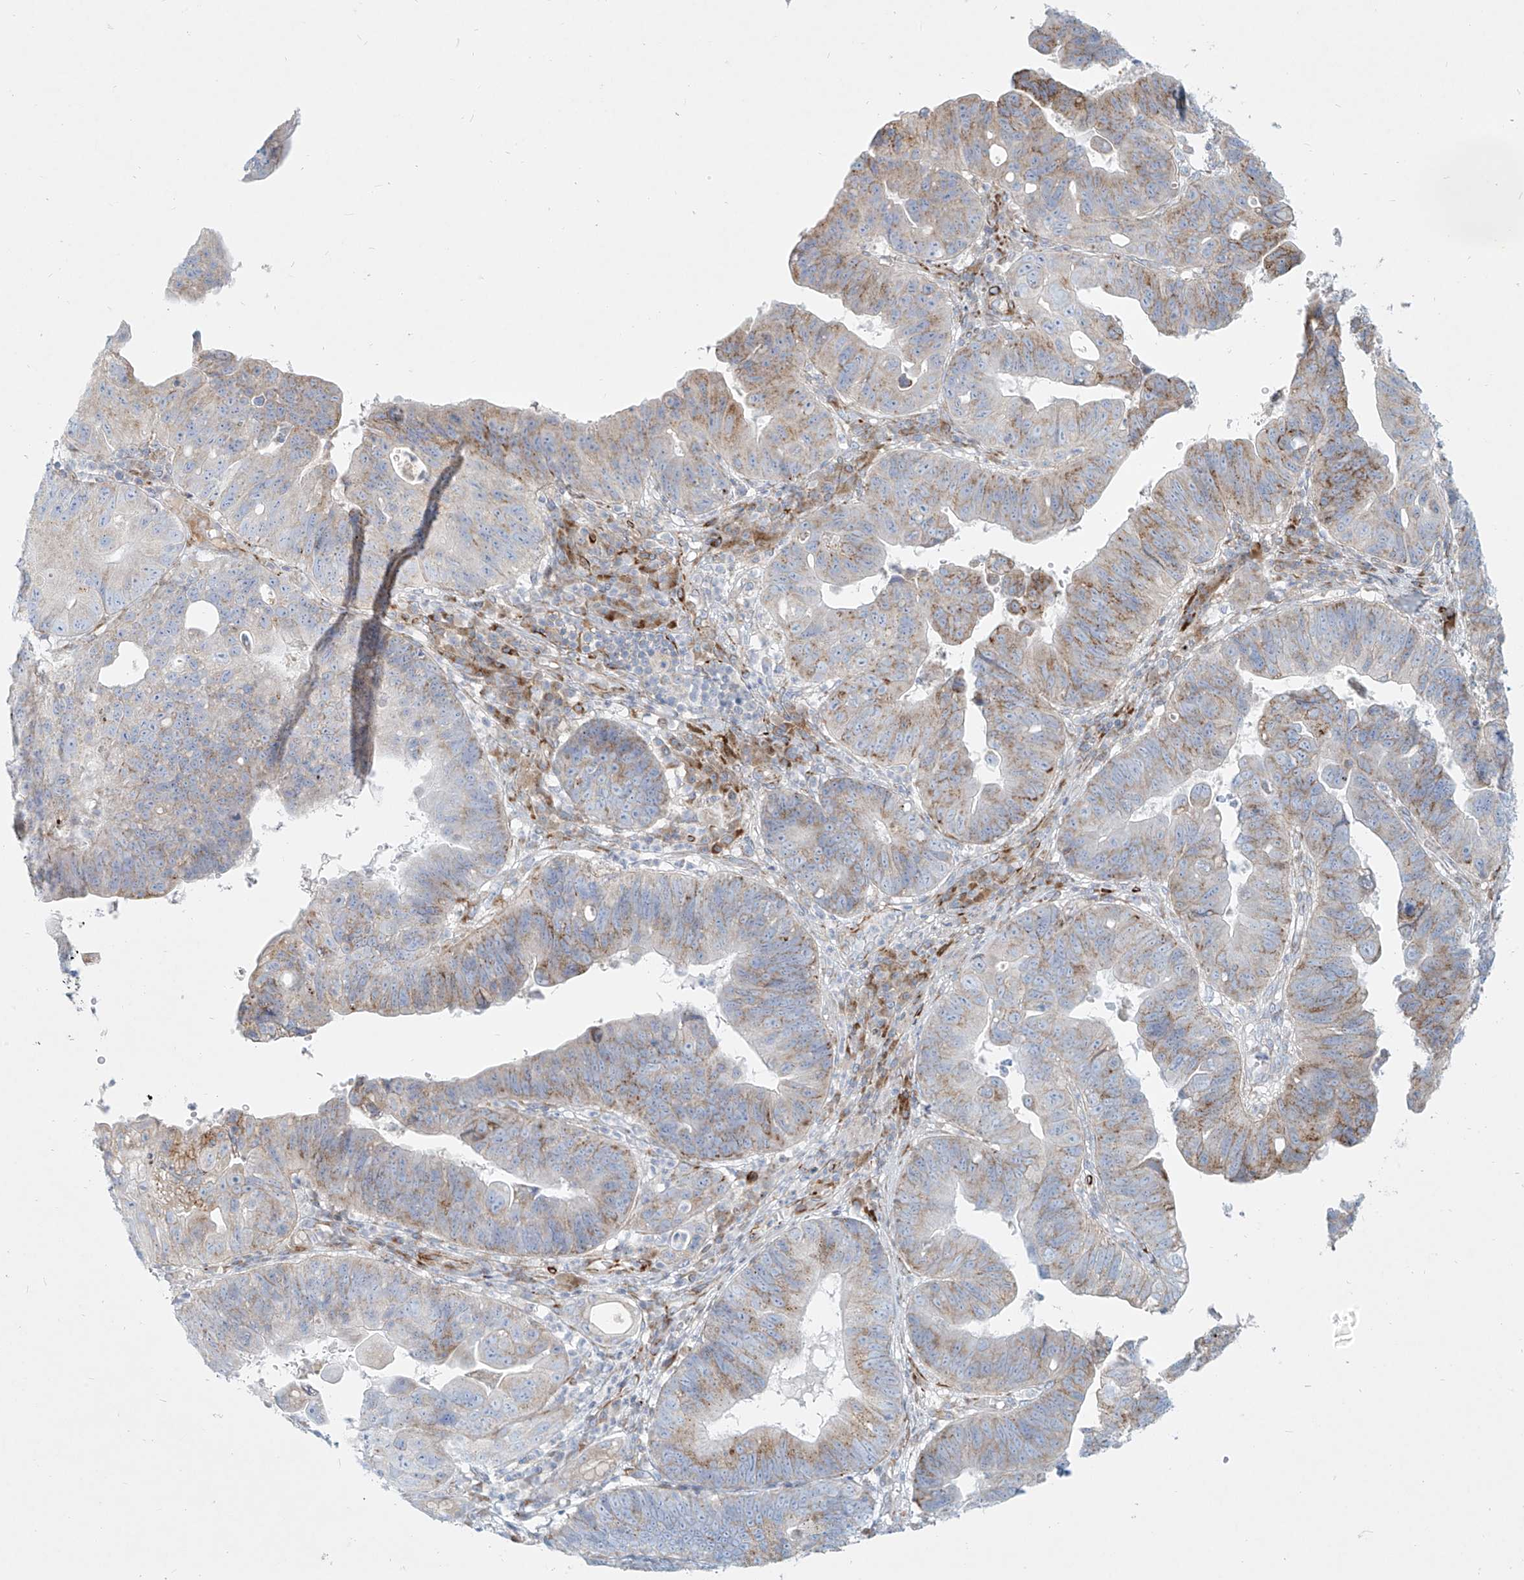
{"staining": {"intensity": "moderate", "quantity": "25%-75%", "location": "cytoplasmic/membranous"}, "tissue": "stomach cancer", "cell_type": "Tumor cells", "image_type": "cancer", "snomed": [{"axis": "morphology", "description": "Adenocarcinoma, NOS"}, {"axis": "topography", "description": "Stomach"}], "caption": "A high-resolution micrograph shows IHC staining of stomach cancer (adenocarcinoma), which shows moderate cytoplasmic/membranous positivity in about 25%-75% of tumor cells.", "gene": "MTX2", "patient": {"sex": "male", "age": 59}}